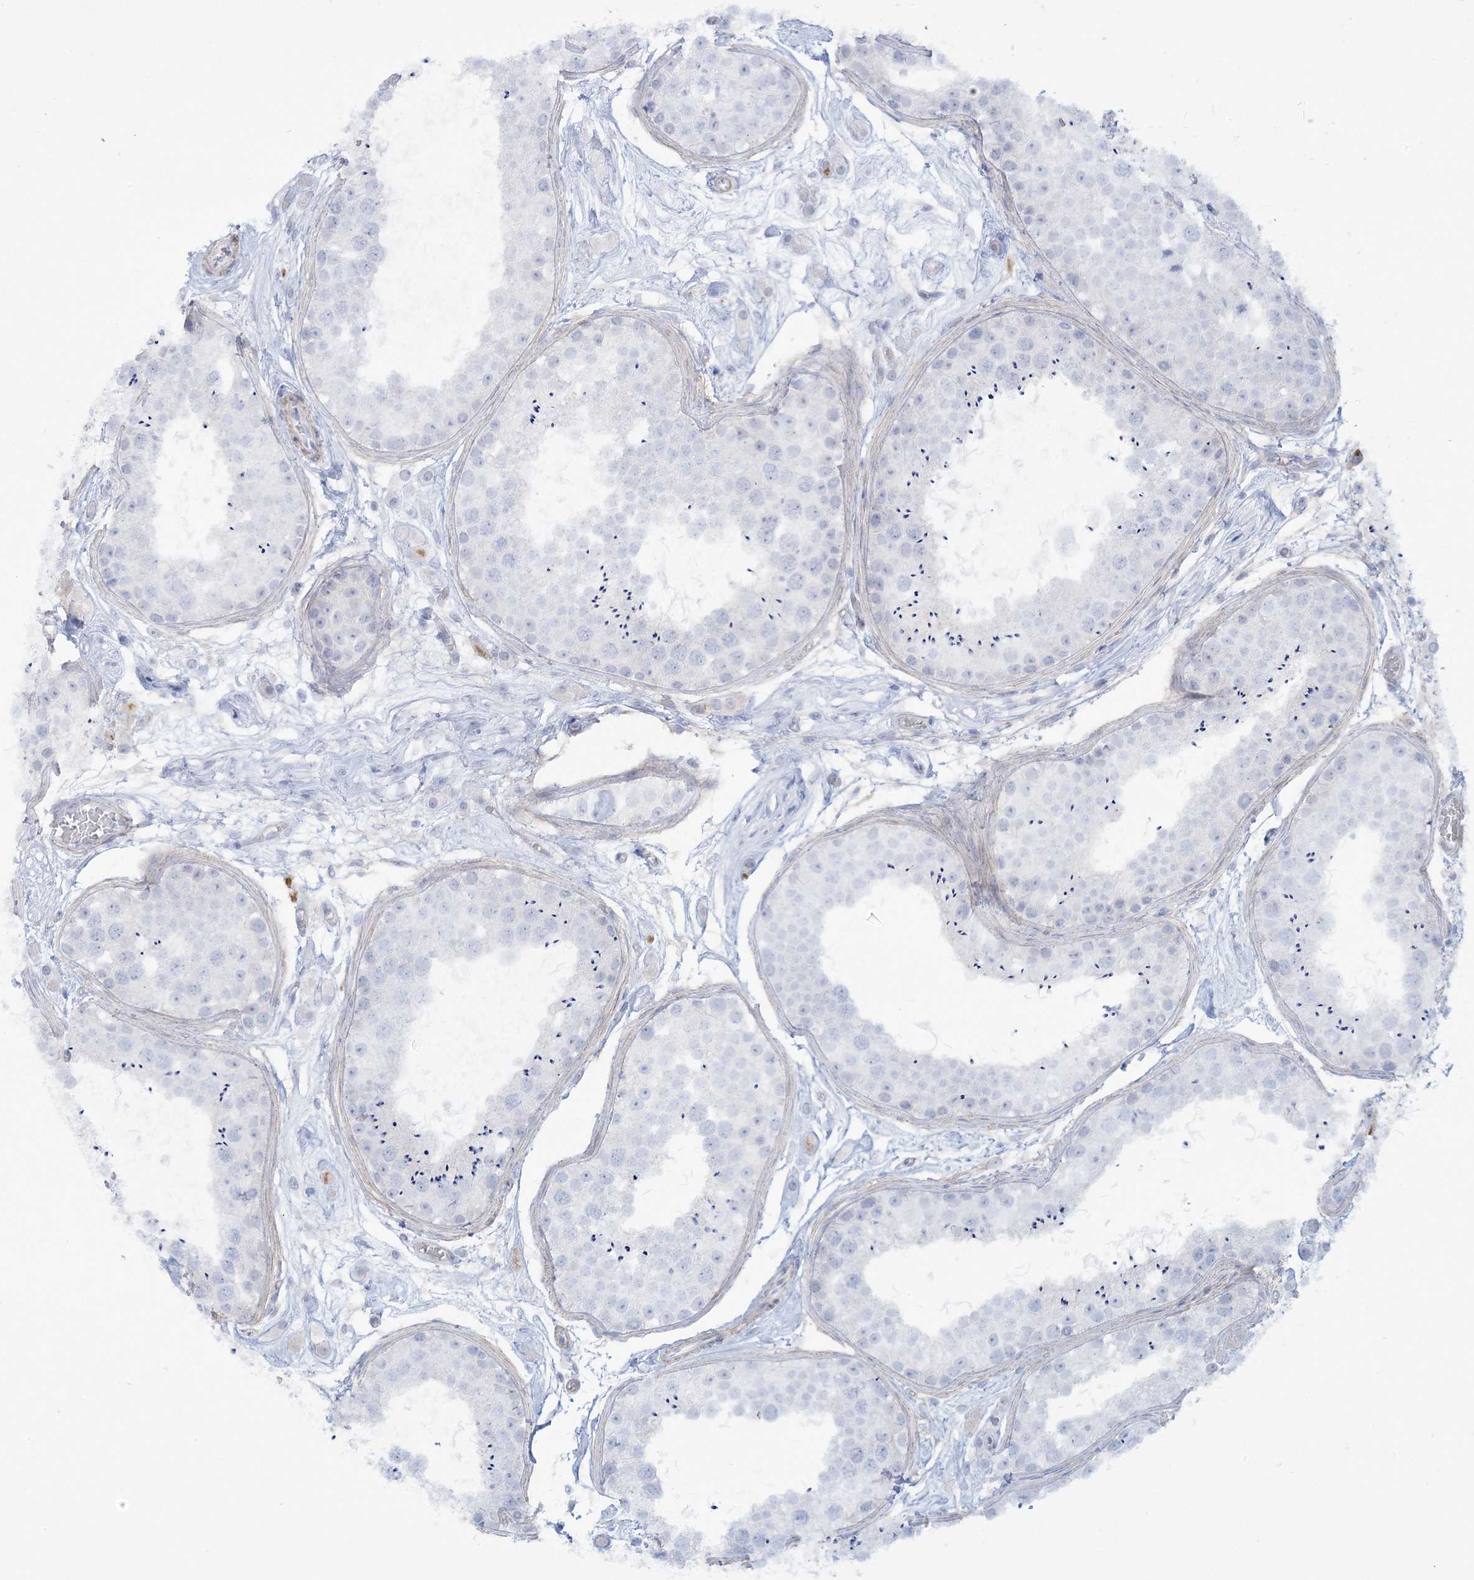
{"staining": {"intensity": "negative", "quantity": "none", "location": "none"}, "tissue": "testis", "cell_type": "Cells in seminiferous ducts", "image_type": "normal", "snomed": [{"axis": "morphology", "description": "Normal tissue, NOS"}, {"axis": "topography", "description": "Testis"}], "caption": "IHC photomicrograph of unremarkable testis stained for a protein (brown), which exhibits no expression in cells in seminiferous ducts. (DAB (3,3'-diaminobenzidine) immunohistochemistry (IHC) with hematoxylin counter stain).", "gene": "AGXT", "patient": {"sex": "male", "age": 25}}